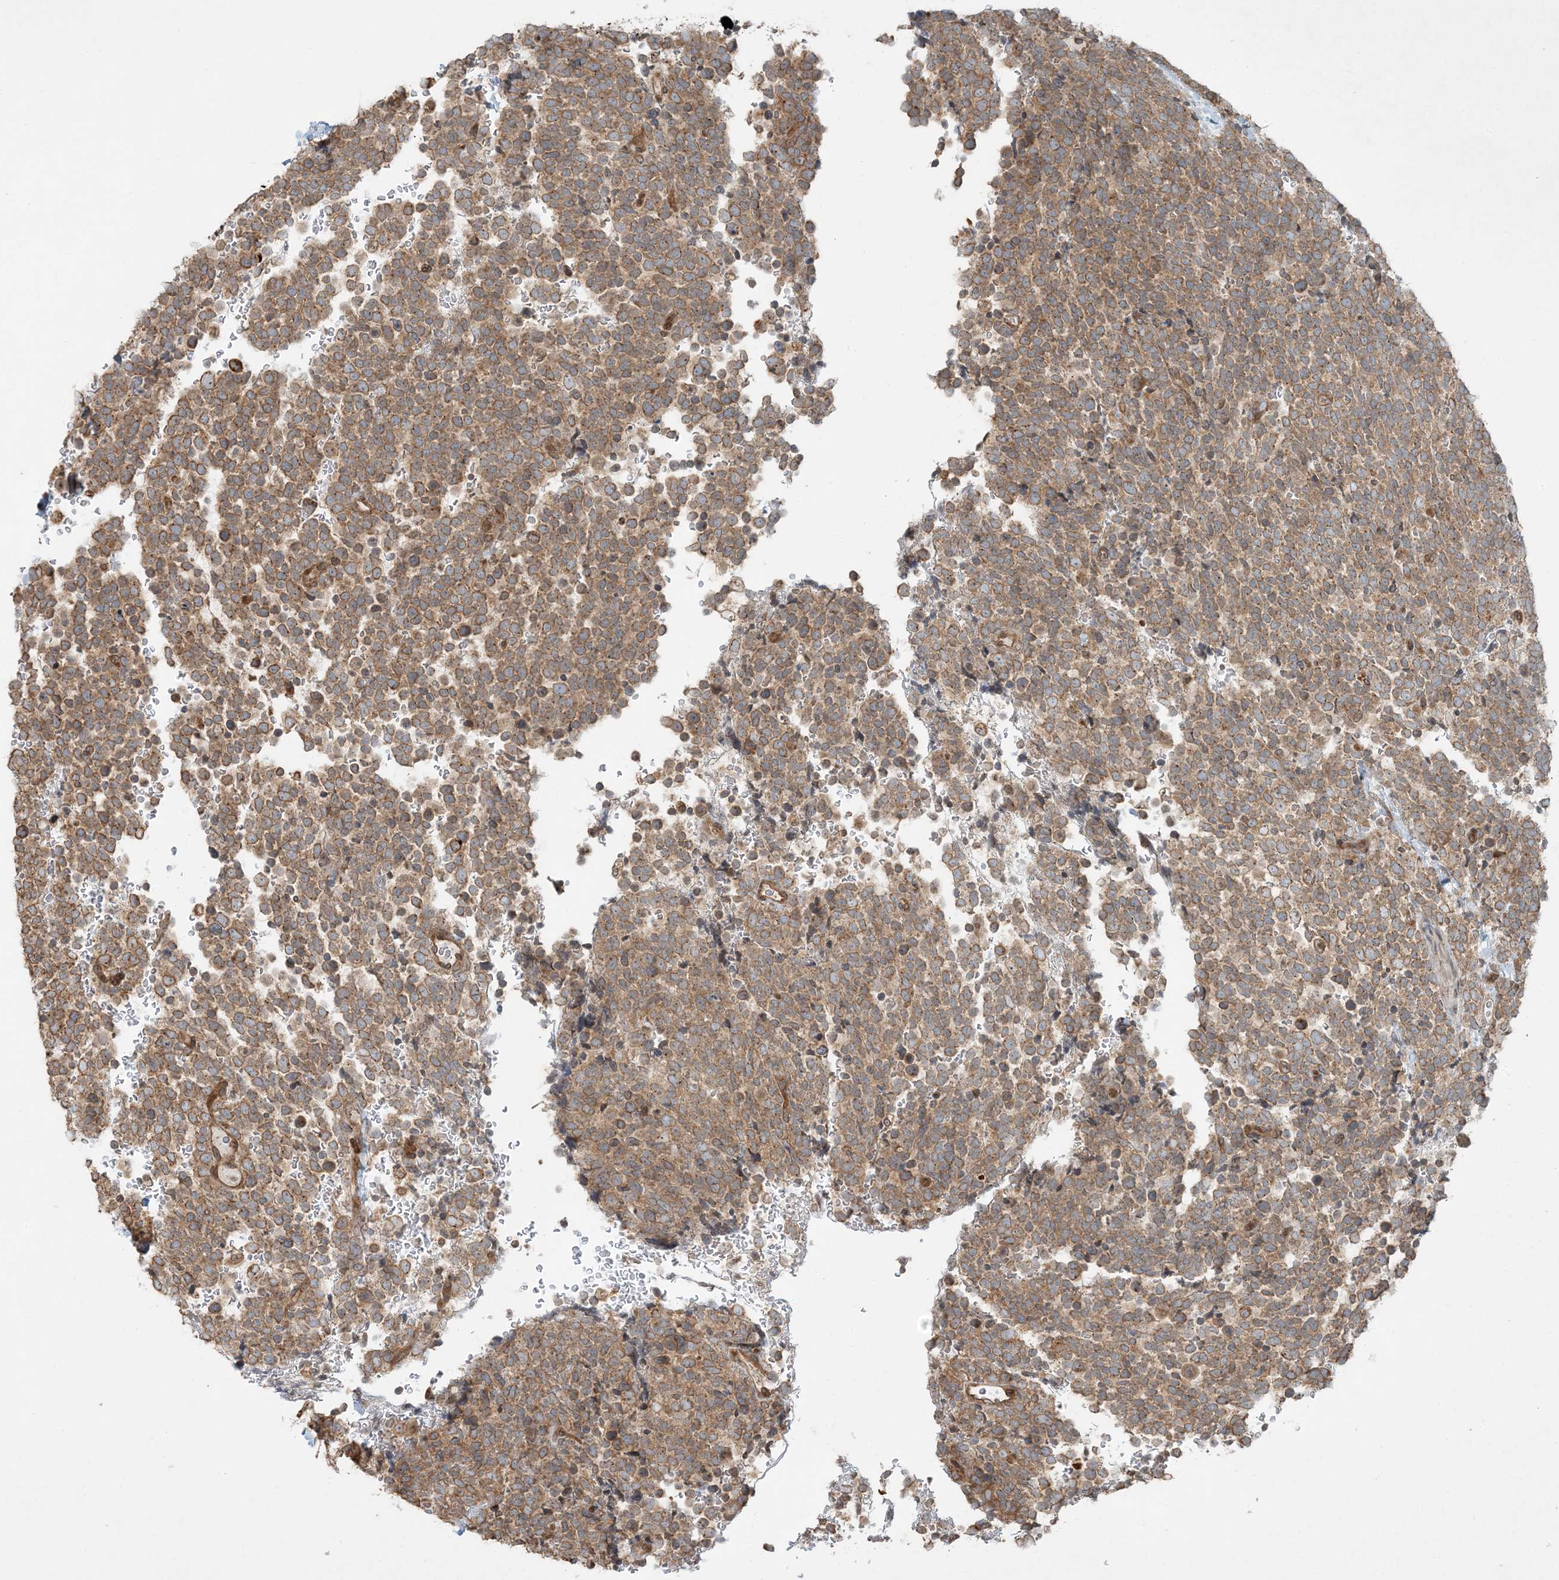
{"staining": {"intensity": "moderate", "quantity": ">75%", "location": "cytoplasmic/membranous"}, "tissue": "urothelial cancer", "cell_type": "Tumor cells", "image_type": "cancer", "snomed": [{"axis": "morphology", "description": "Urothelial carcinoma, High grade"}, {"axis": "topography", "description": "Urinary bladder"}], "caption": "About >75% of tumor cells in urothelial cancer show moderate cytoplasmic/membranous protein expression as visualized by brown immunohistochemical staining.", "gene": "COMMD8", "patient": {"sex": "female", "age": 82}}